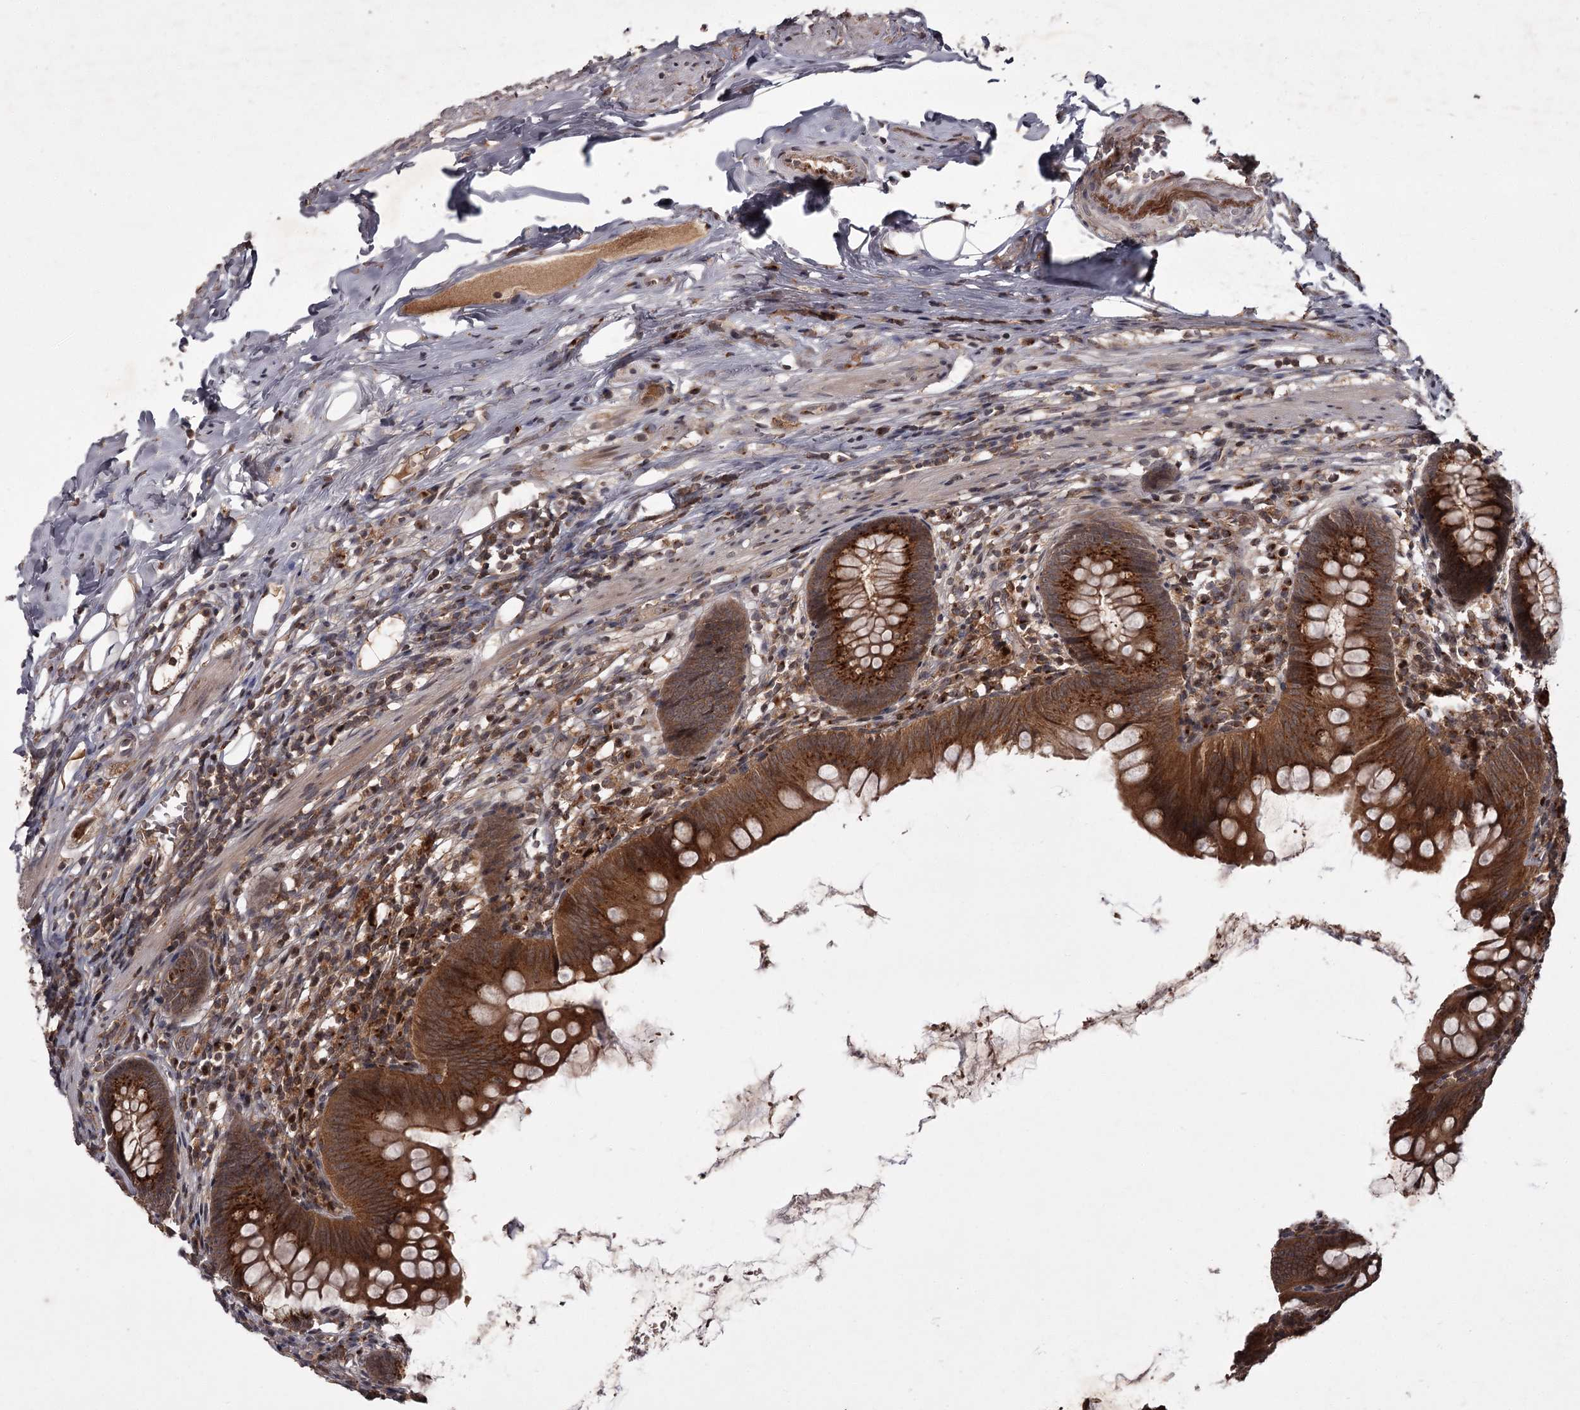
{"staining": {"intensity": "strong", "quantity": ">75%", "location": "cytoplasmic/membranous"}, "tissue": "appendix", "cell_type": "Glandular cells", "image_type": "normal", "snomed": [{"axis": "morphology", "description": "Normal tissue, NOS"}, {"axis": "topography", "description": "Appendix"}], "caption": "The micrograph reveals immunohistochemical staining of benign appendix. There is strong cytoplasmic/membranous positivity is present in approximately >75% of glandular cells. The protein of interest is stained brown, and the nuclei are stained in blue (DAB IHC with brightfield microscopy, high magnification).", "gene": "TBC1D23", "patient": {"sex": "female", "age": 62}}